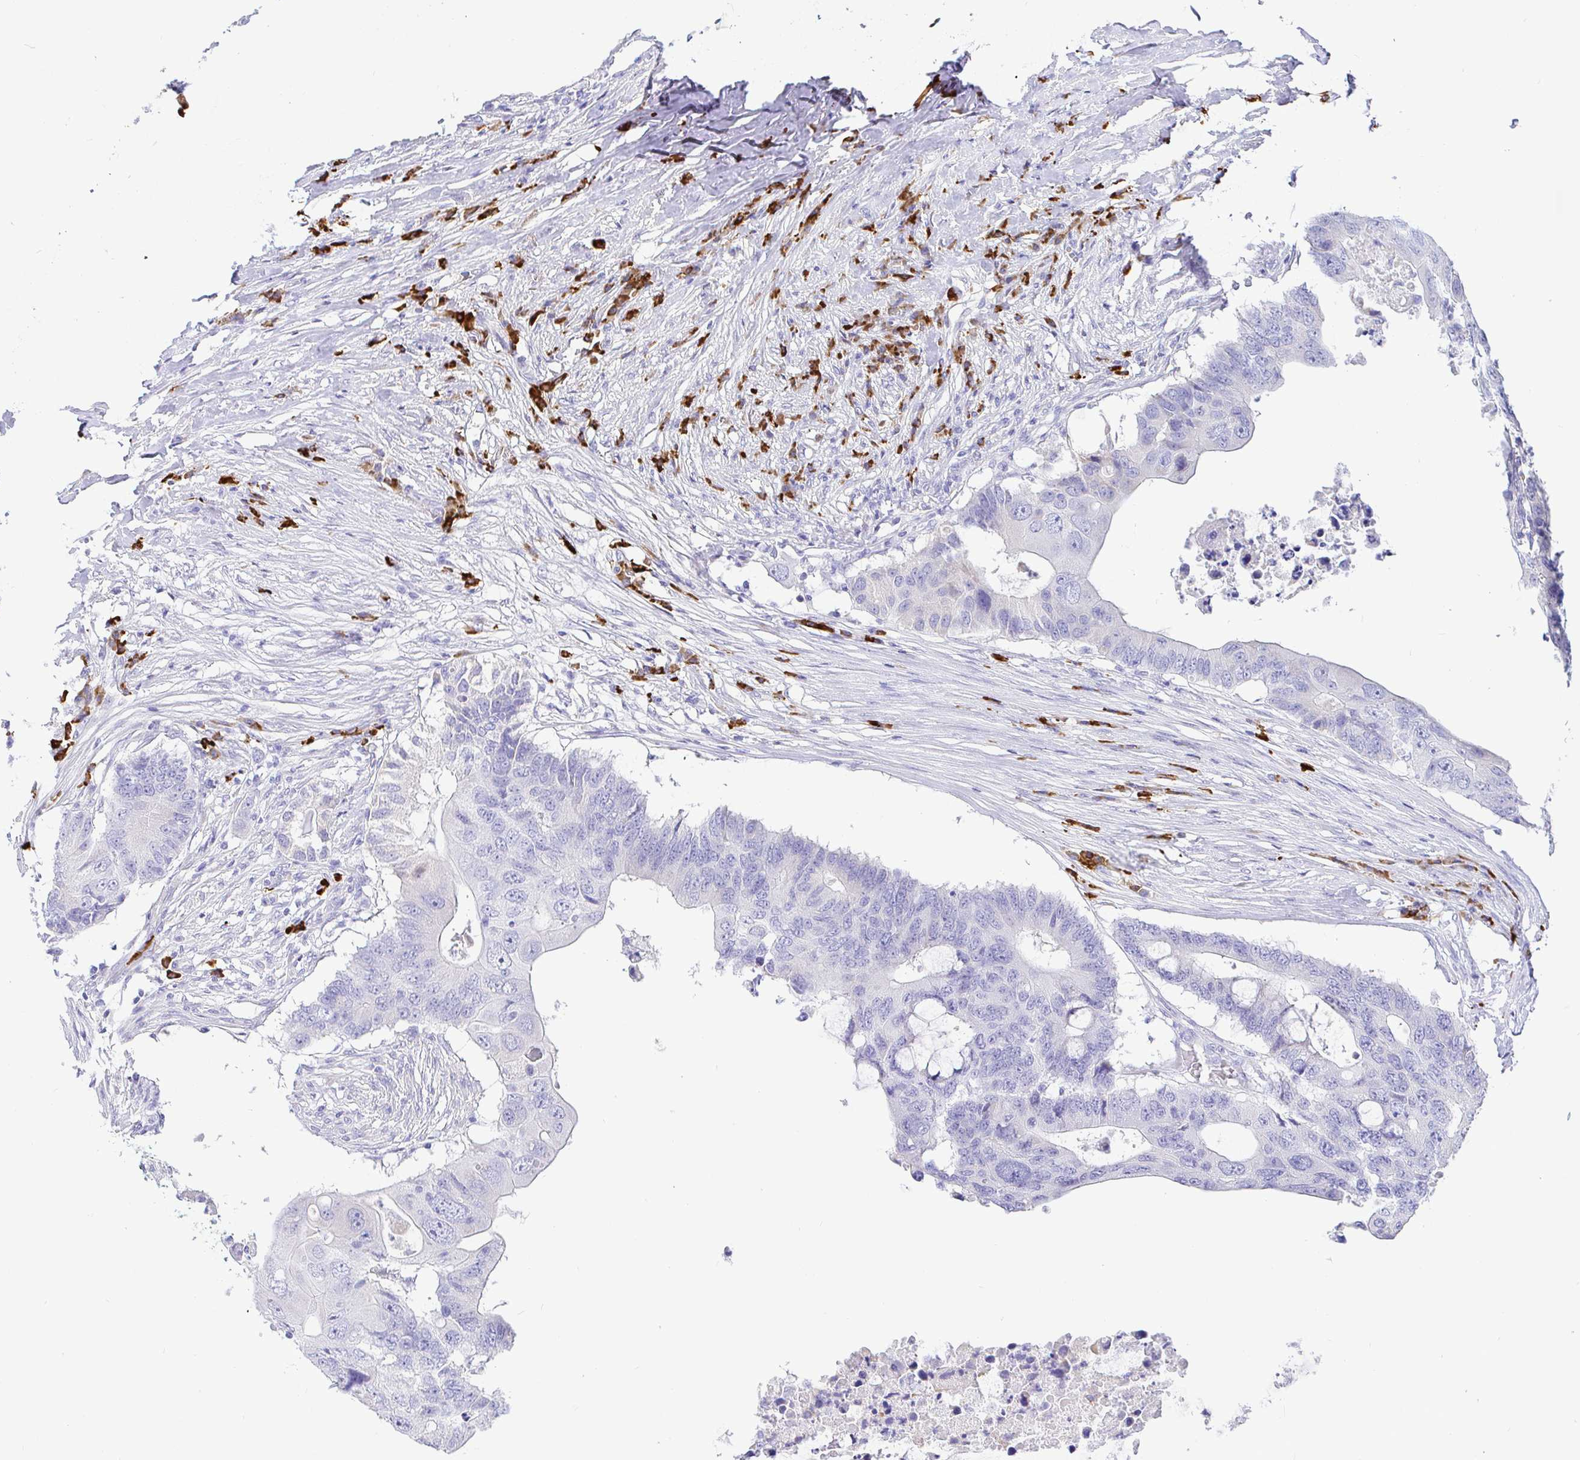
{"staining": {"intensity": "negative", "quantity": "none", "location": "none"}, "tissue": "colorectal cancer", "cell_type": "Tumor cells", "image_type": "cancer", "snomed": [{"axis": "morphology", "description": "Adenocarcinoma, NOS"}, {"axis": "topography", "description": "Colon"}], "caption": "This histopathology image is of colorectal cancer stained with IHC to label a protein in brown with the nuclei are counter-stained blue. There is no staining in tumor cells.", "gene": "CCDC62", "patient": {"sex": "male", "age": 71}}